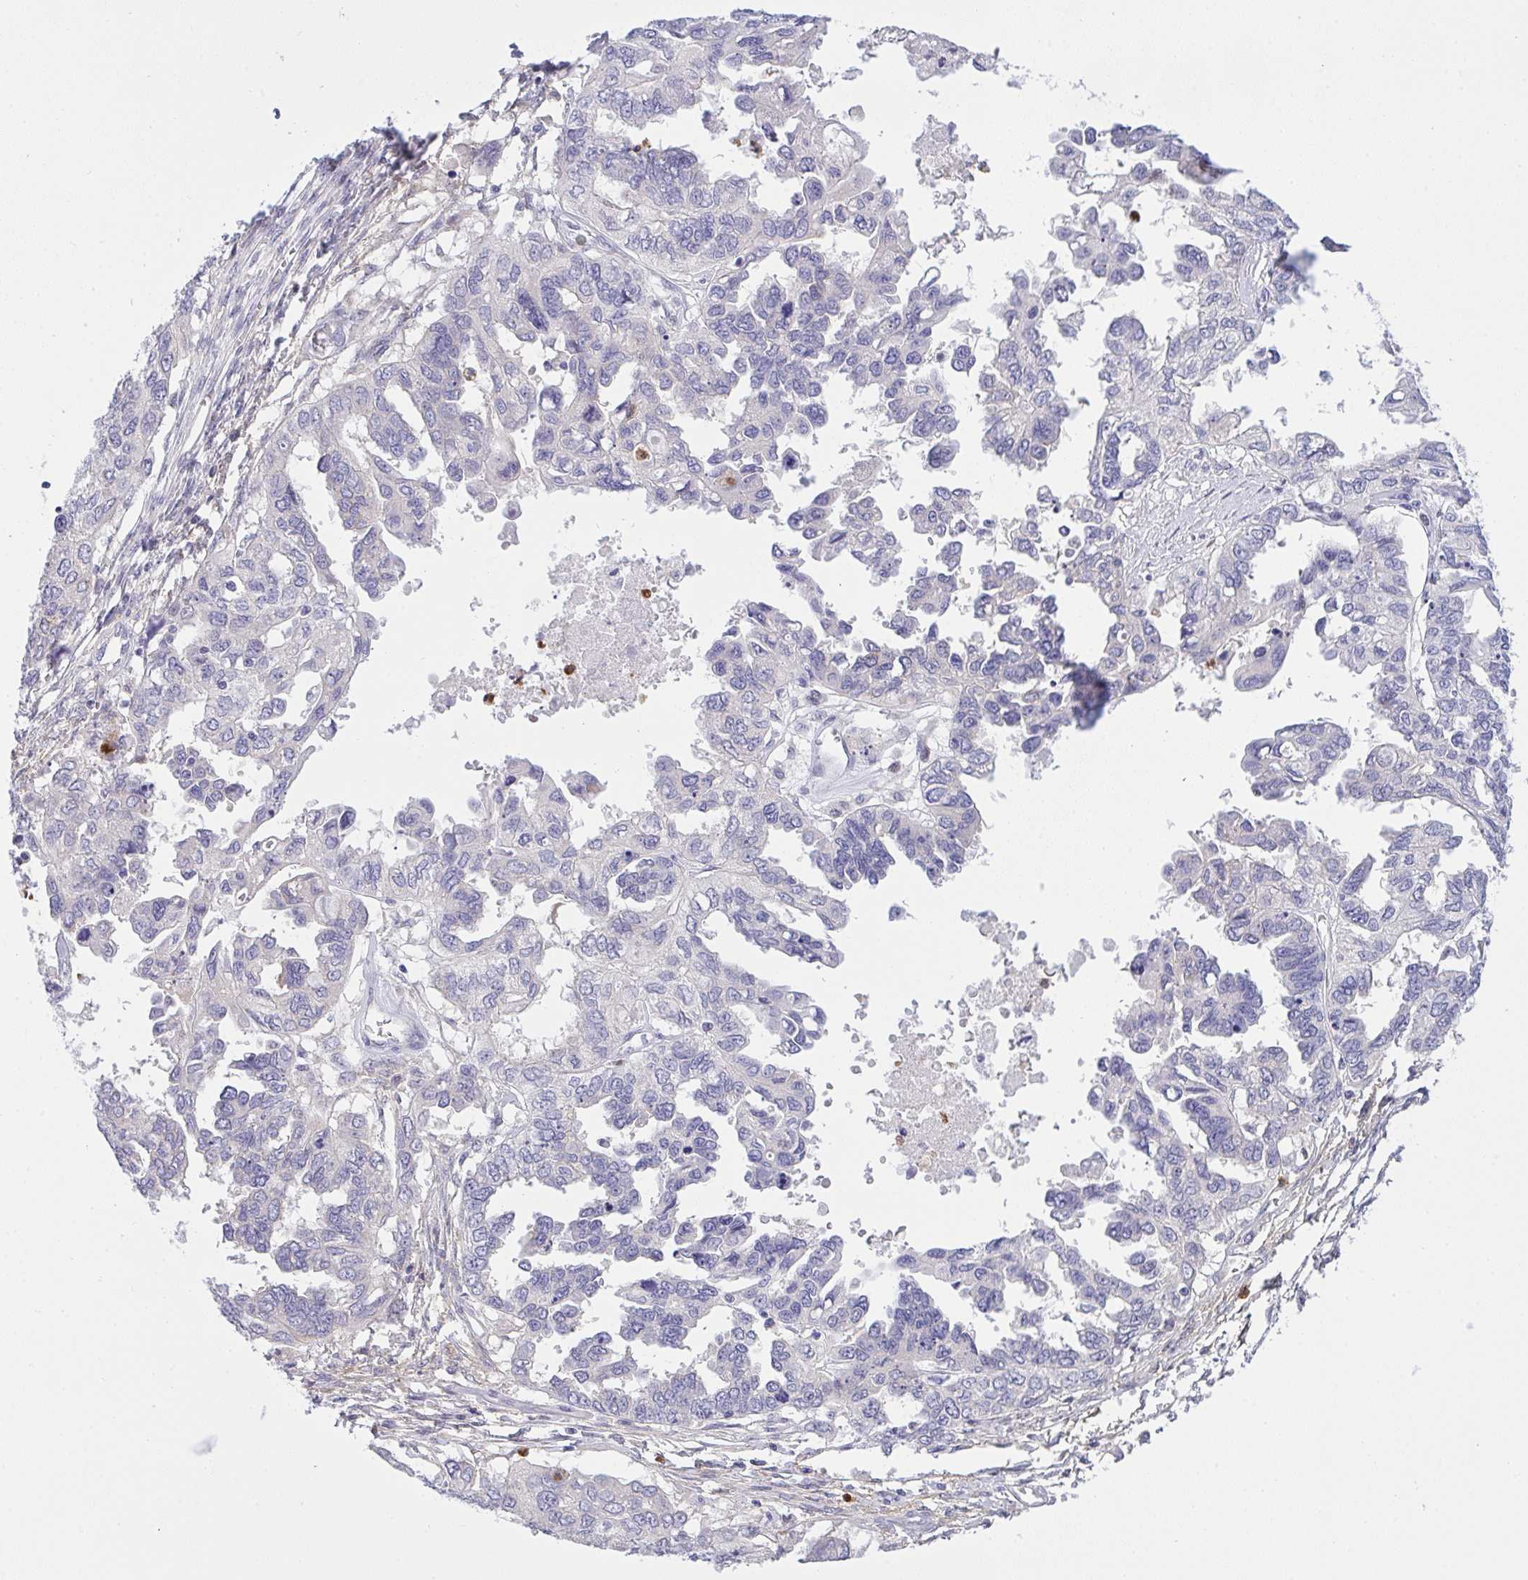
{"staining": {"intensity": "negative", "quantity": "none", "location": "none"}, "tissue": "ovarian cancer", "cell_type": "Tumor cells", "image_type": "cancer", "snomed": [{"axis": "morphology", "description": "Cystadenocarcinoma, serous, NOS"}, {"axis": "topography", "description": "Ovary"}], "caption": "Tumor cells show no significant protein expression in ovarian cancer. (DAB immunohistochemistry (IHC) visualized using brightfield microscopy, high magnification).", "gene": "ZNF554", "patient": {"sex": "female", "age": 53}}